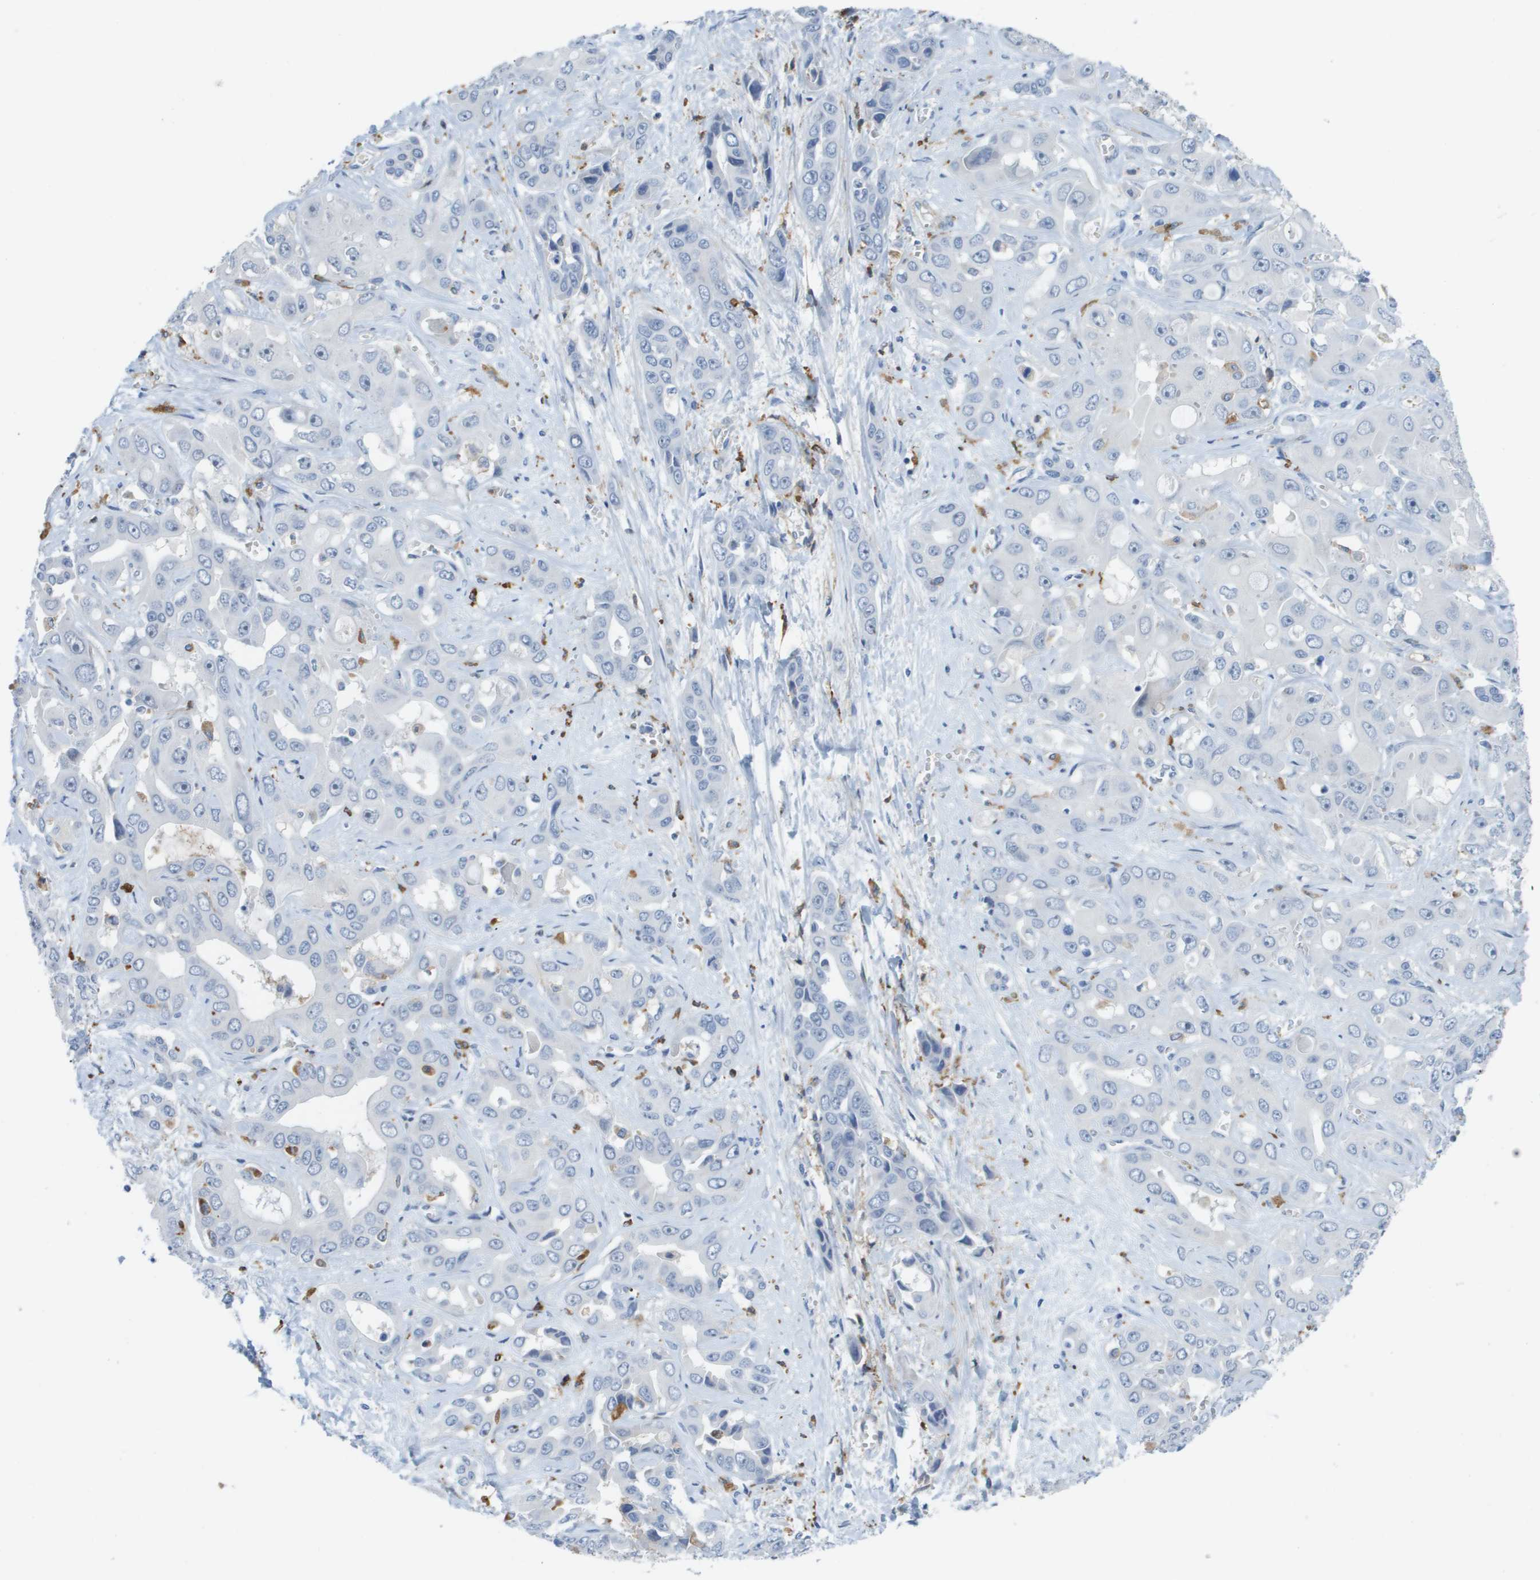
{"staining": {"intensity": "negative", "quantity": "none", "location": "none"}, "tissue": "liver cancer", "cell_type": "Tumor cells", "image_type": "cancer", "snomed": [{"axis": "morphology", "description": "Cholangiocarcinoma"}, {"axis": "topography", "description": "Liver"}], "caption": "The IHC micrograph has no significant positivity in tumor cells of liver cancer tissue.", "gene": "ZBTB43", "patient": {"sex": "female", "age": 52}}